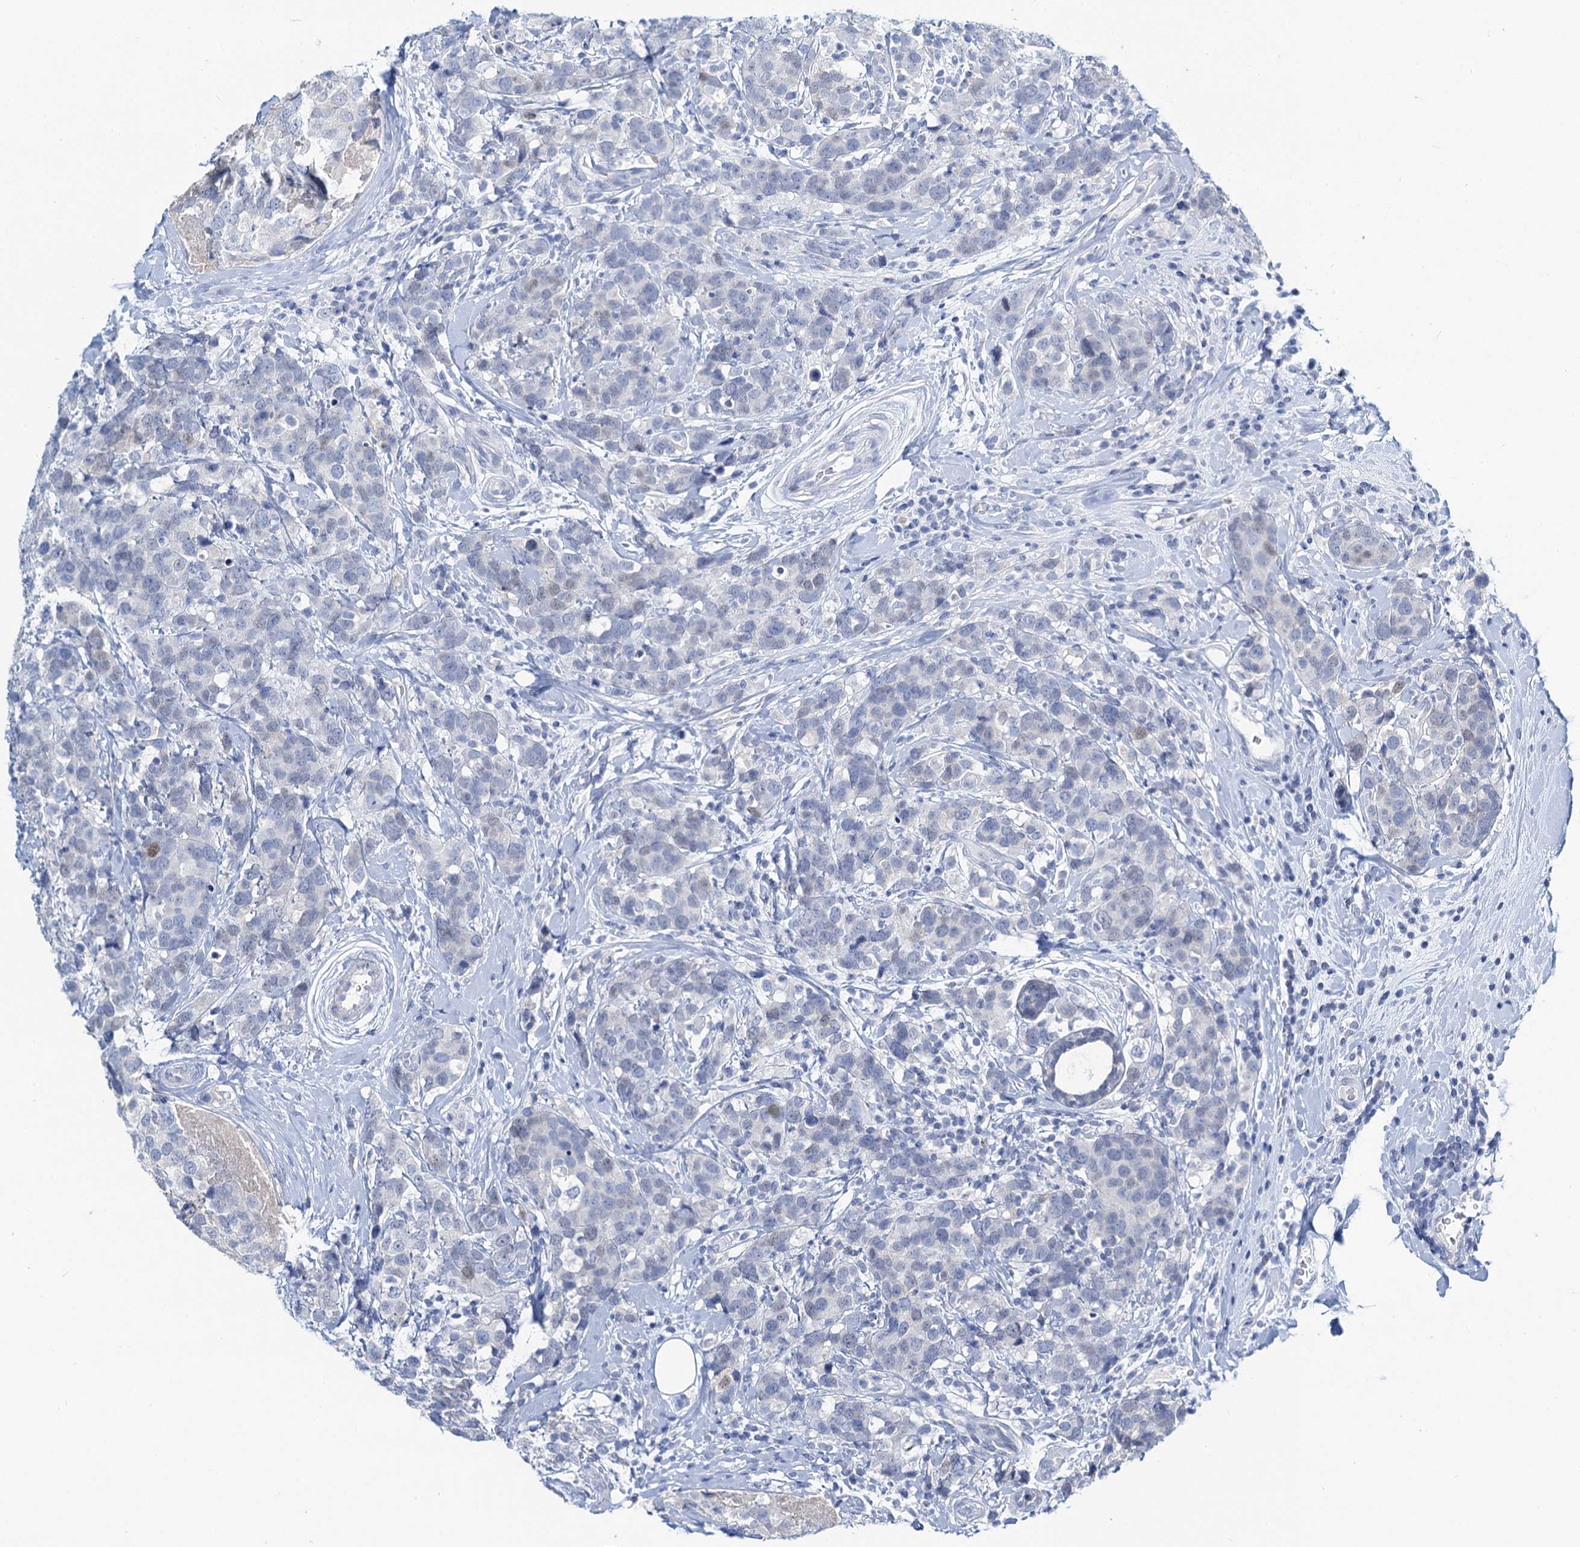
{"staining": {"intensity": "negative", "quantity": "none", "location": "none"}, "tissue": "breast cancer", "cell_type": "Tumor cells", "image_type": "cancer", "snomed": [{"axis": "morphology", "description": "Lobular carcinoma"}, {"axis": "topography", "description": "Breast"}], "caption": "This image is of breast cancer (lobular carcinoma) stained with immunohistochemistry to label a protein in brown with the nuclei are counter-stained blue. There is no positivity in tumor cells.", "gene": "TOX3", "patient": {"sex": "female", "age": 59}}